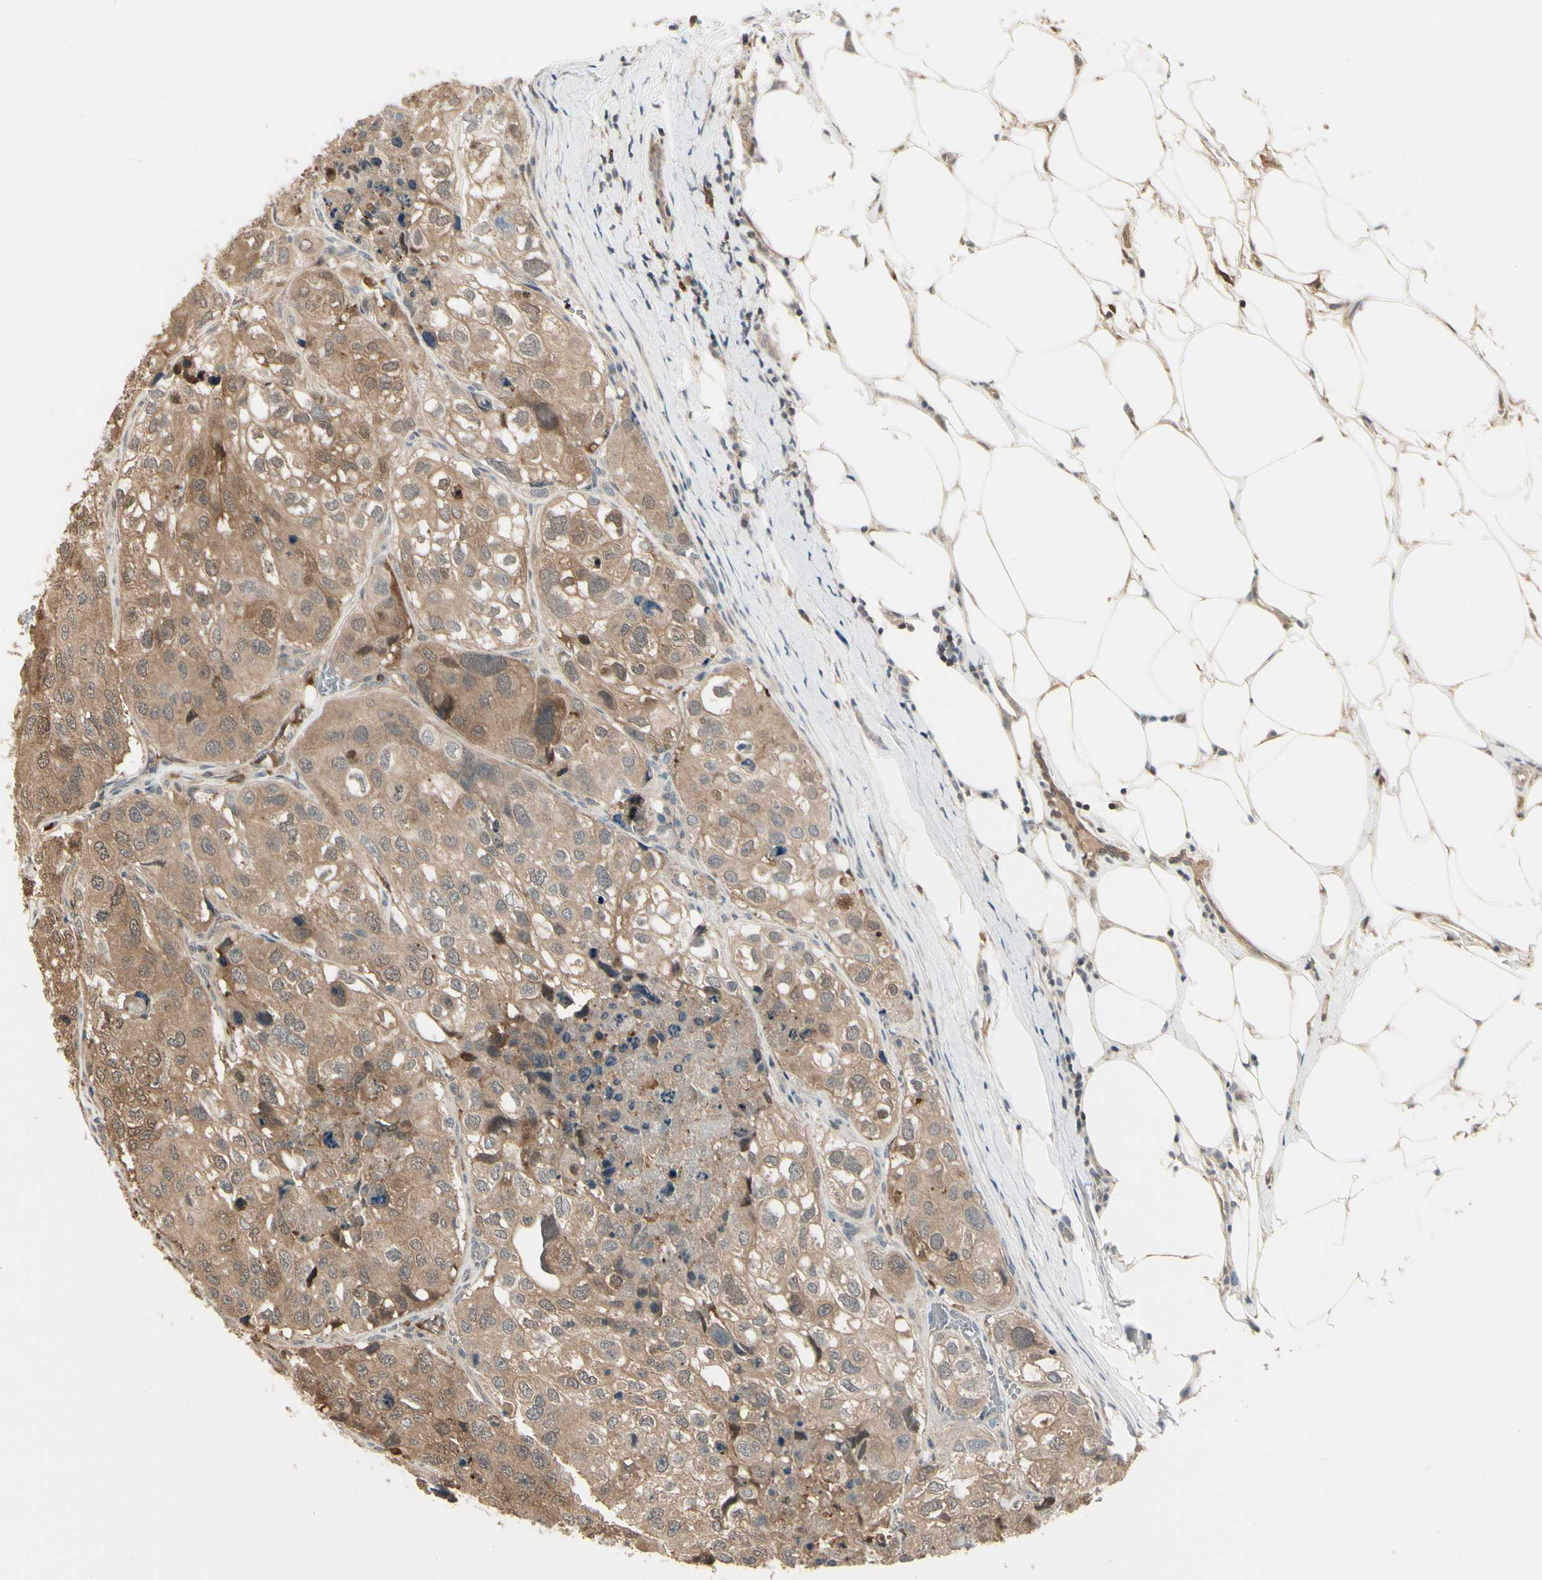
{"staining": {"intensity": "moderate", "quantity": ">75%", "location": "cytoplasmic/membranous"}, "tissue": "urothelial cancer", "cell_type": "Tumor cells", "image_type": "cancer", "snomed": [{"axis": "morphology", "description": "Urothelial carcinoma, High grade"}, {"axis": "topography", "description": "Lymph node"}, {"axis": "topography", "description": "Urinary bladder"}], "caption": "High-grade urothelial carcinoma stained for a protein demonstrates moderate cytoplasmic/membranous positivity in tumor cells. (DAB IHC with brightfield microscopy, high magnification).", "gene": "EVC", "patient": {"sex": "male", "age": 51}}